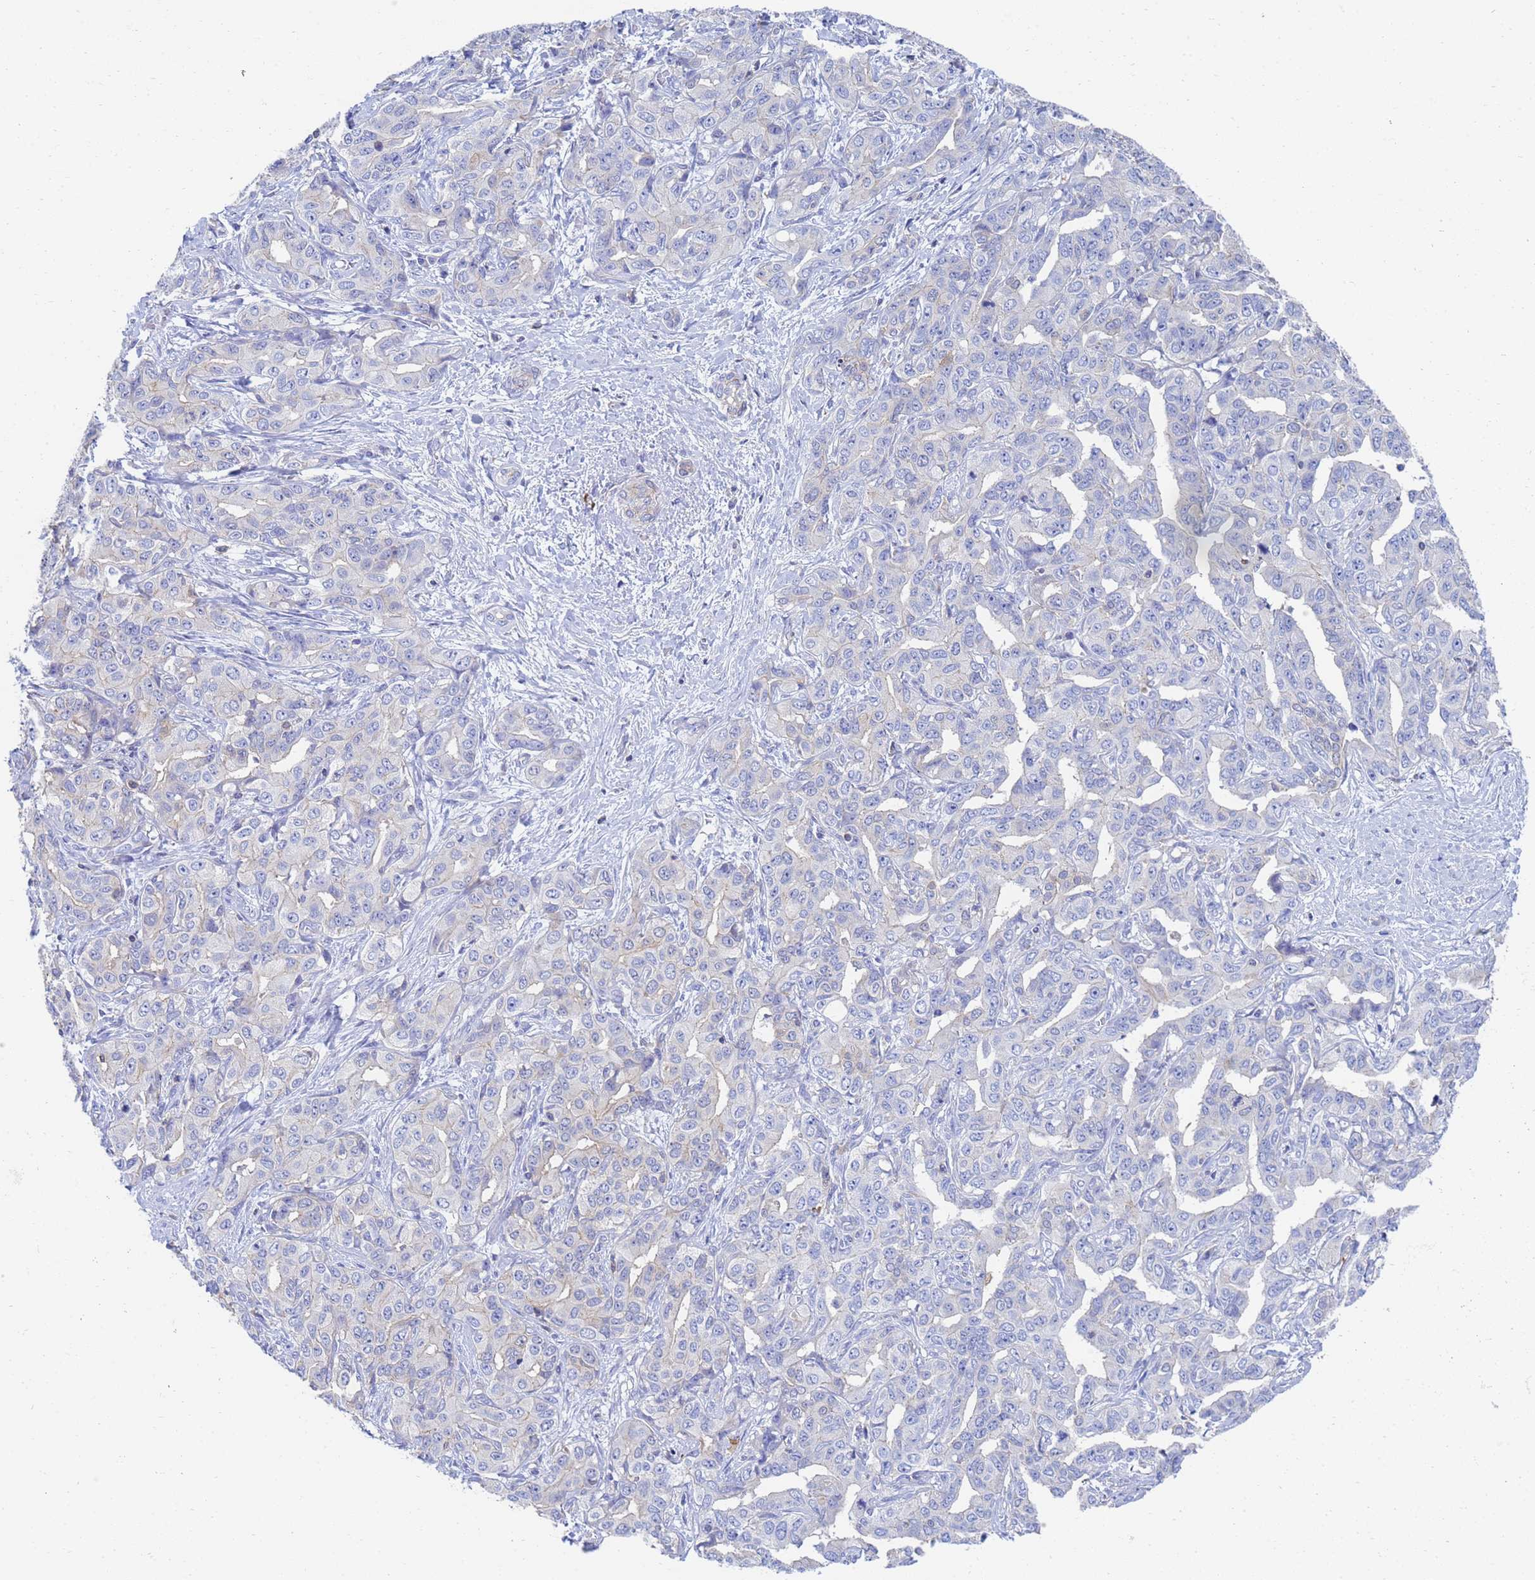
{"staining": {"intensity": "negative", "quantity": "none", "location": "none"}, "tissue": "liver cancer", "cell_type": "Tumor cells", "image_type": "cancer", "snomed": [{"axis": "morphology", "description": "Cholangiocarcinoma"}, {"axis": "topography", "description": "Liver"}], "caption": "The IHC image has no significant positivity in tumor cells of liver cholangiocarcinoma tissue.", "gene": "GCHFR", "patient": {"sex": "male", "age": 59}}